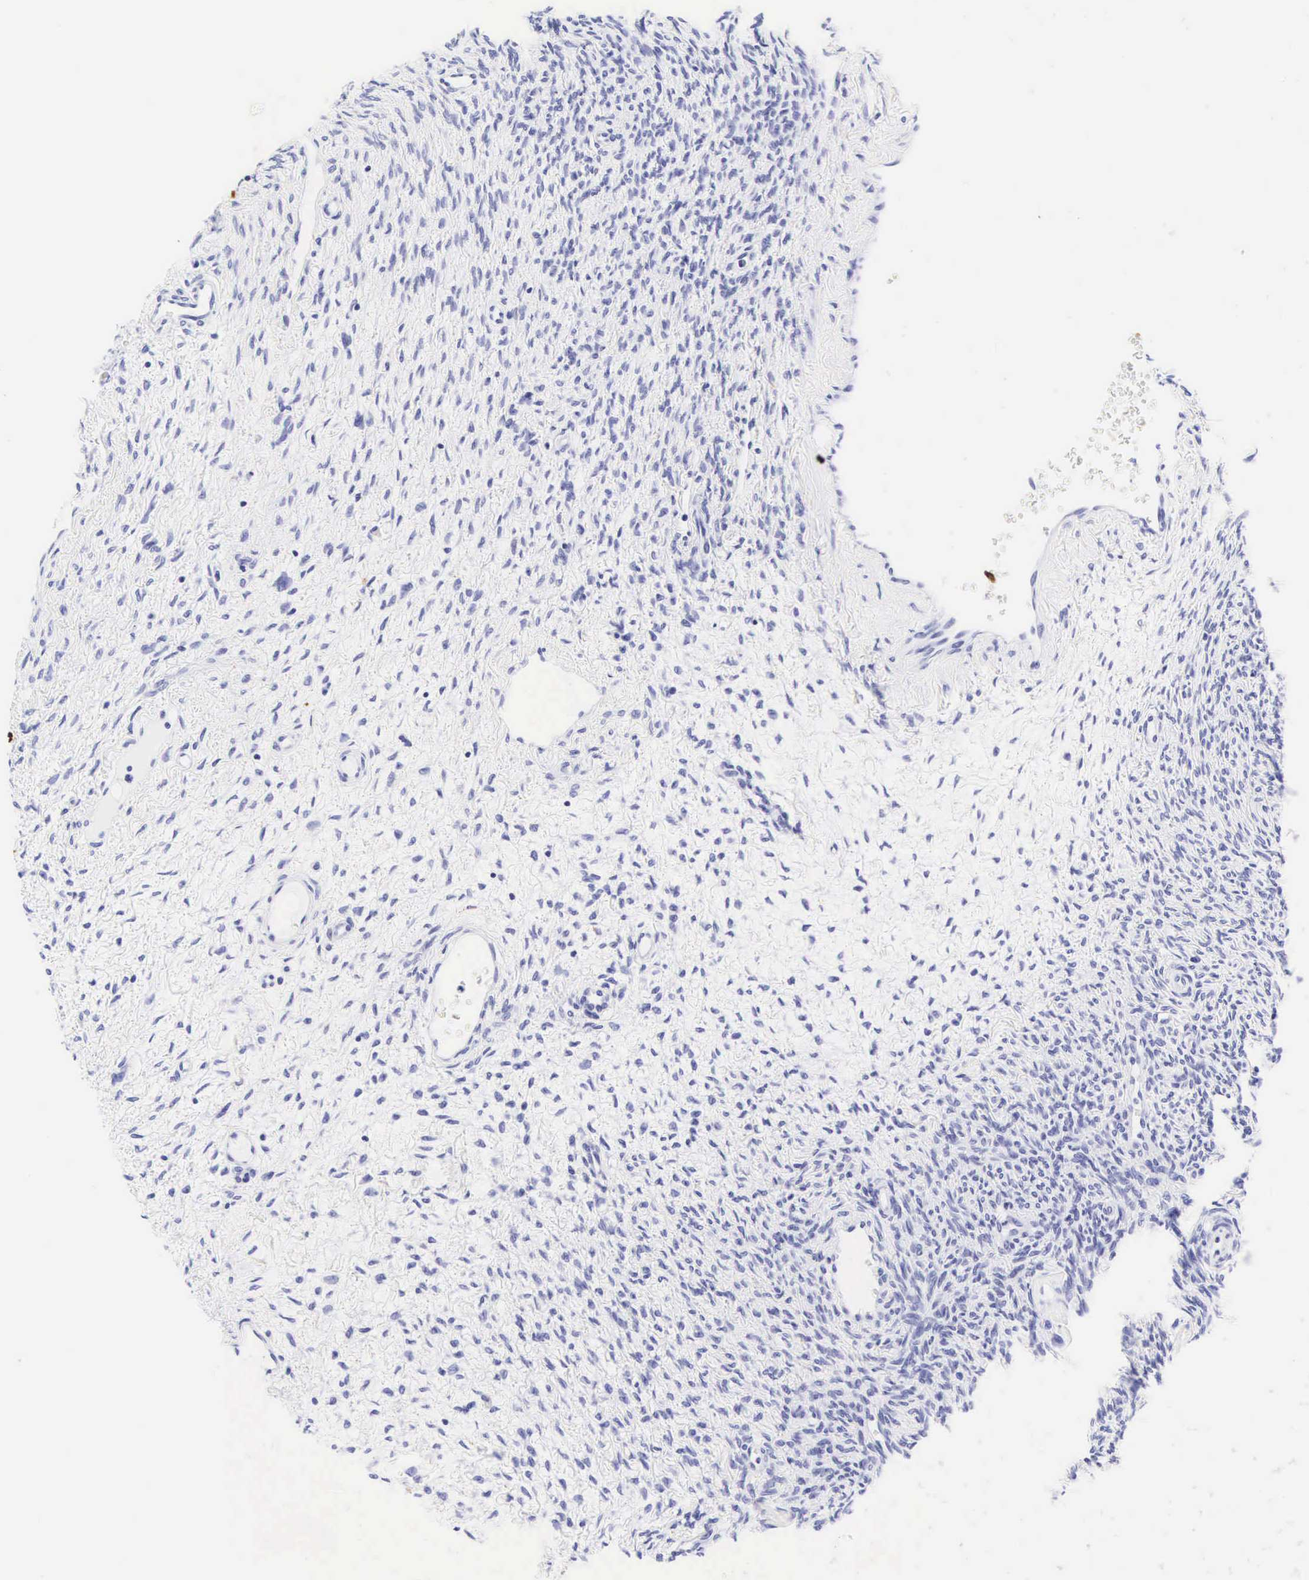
{"staining": {"intensity": "negative", "quantity": "none", "location": "none"}, "tissue": "ovary", "cell_type": "Ovarian stroma cells", "image_type": "normal", "snomed": [{"axis": "morphology", "description": "Normal tissue, NOS"}, {"axis": "topography", "description": "Ovary"}], "caption": "Immunohistochemical staining of unremarkable human ovary shows no significant expression in ovarian stroma cells.", "gene": "KRT18", "patient": {"sex": "female", "age": 32}}